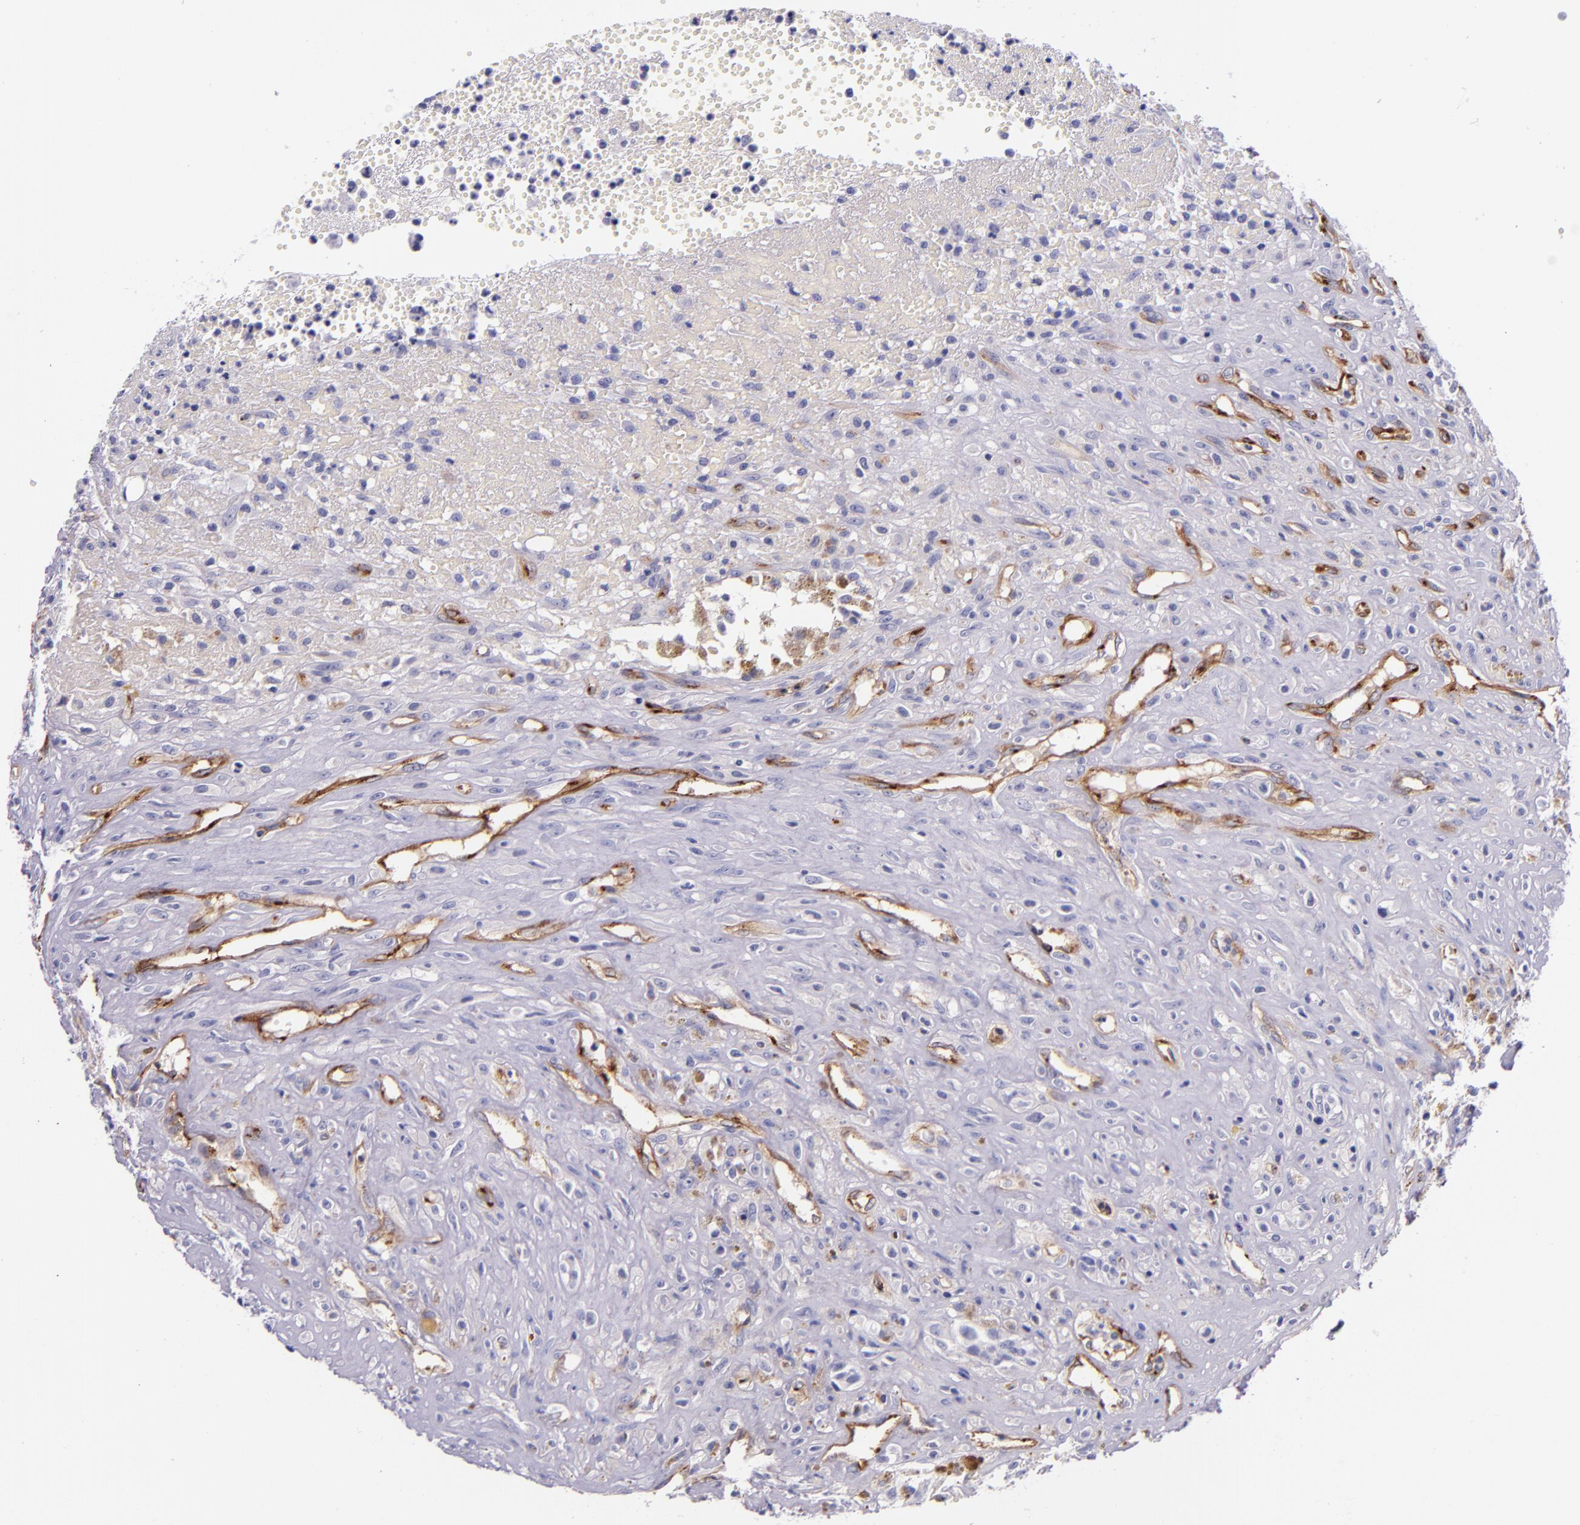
{"staining": {"intensity": "negative", "quantity": "none", "location": "none"}, "tissue": "glioma", "cell_type": "Tumor cells", "image_type": "cancer", "snomed": [{"axis": "morphology", "description": "Glioma, malignant, High grade"}, {"axis": "topography", "description": "Brain"}], "caption": "A photomicrograph of malignant glioma (high-grade) stained for a protein shows no brown staining in tumor cells.", "gene": "NOS3", "patient": {"sex": "male", "age": 66}}